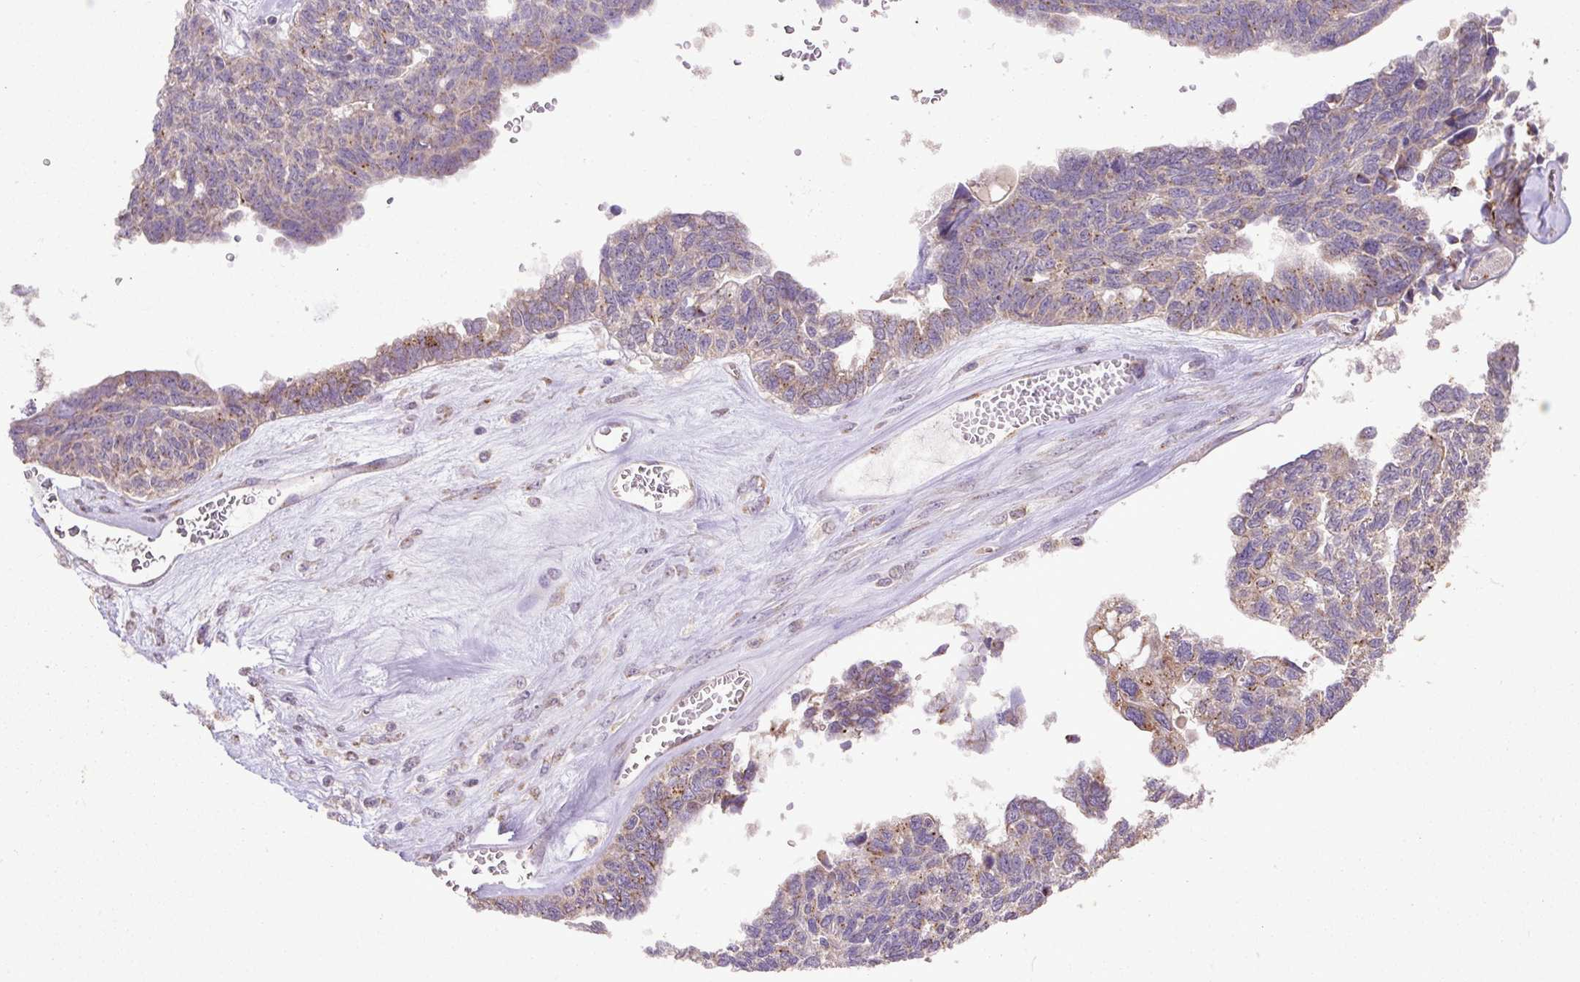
{"staining": {"intensity": "moderate", "quantity": "<25%", "location": "cytoplasmic/membranous"}, "tissue": "ovarian cancer", "cell_type": "Tumor cells", "image_type": "cancer", "snomed": [{"axis": "morphology", "description": "Cystadenocarcinoma, serous, NOS"}, {"axis": "topography", "description": "Ovary"}], "caption": "Protein analysis of serous cystadenocarcinoma (ovarian) tissue displays moderate cytoplasmic/membranous expression in about <25% of tumor cells.", "gene": "ABR", "patient": {"sex": "female", "age": 79}}